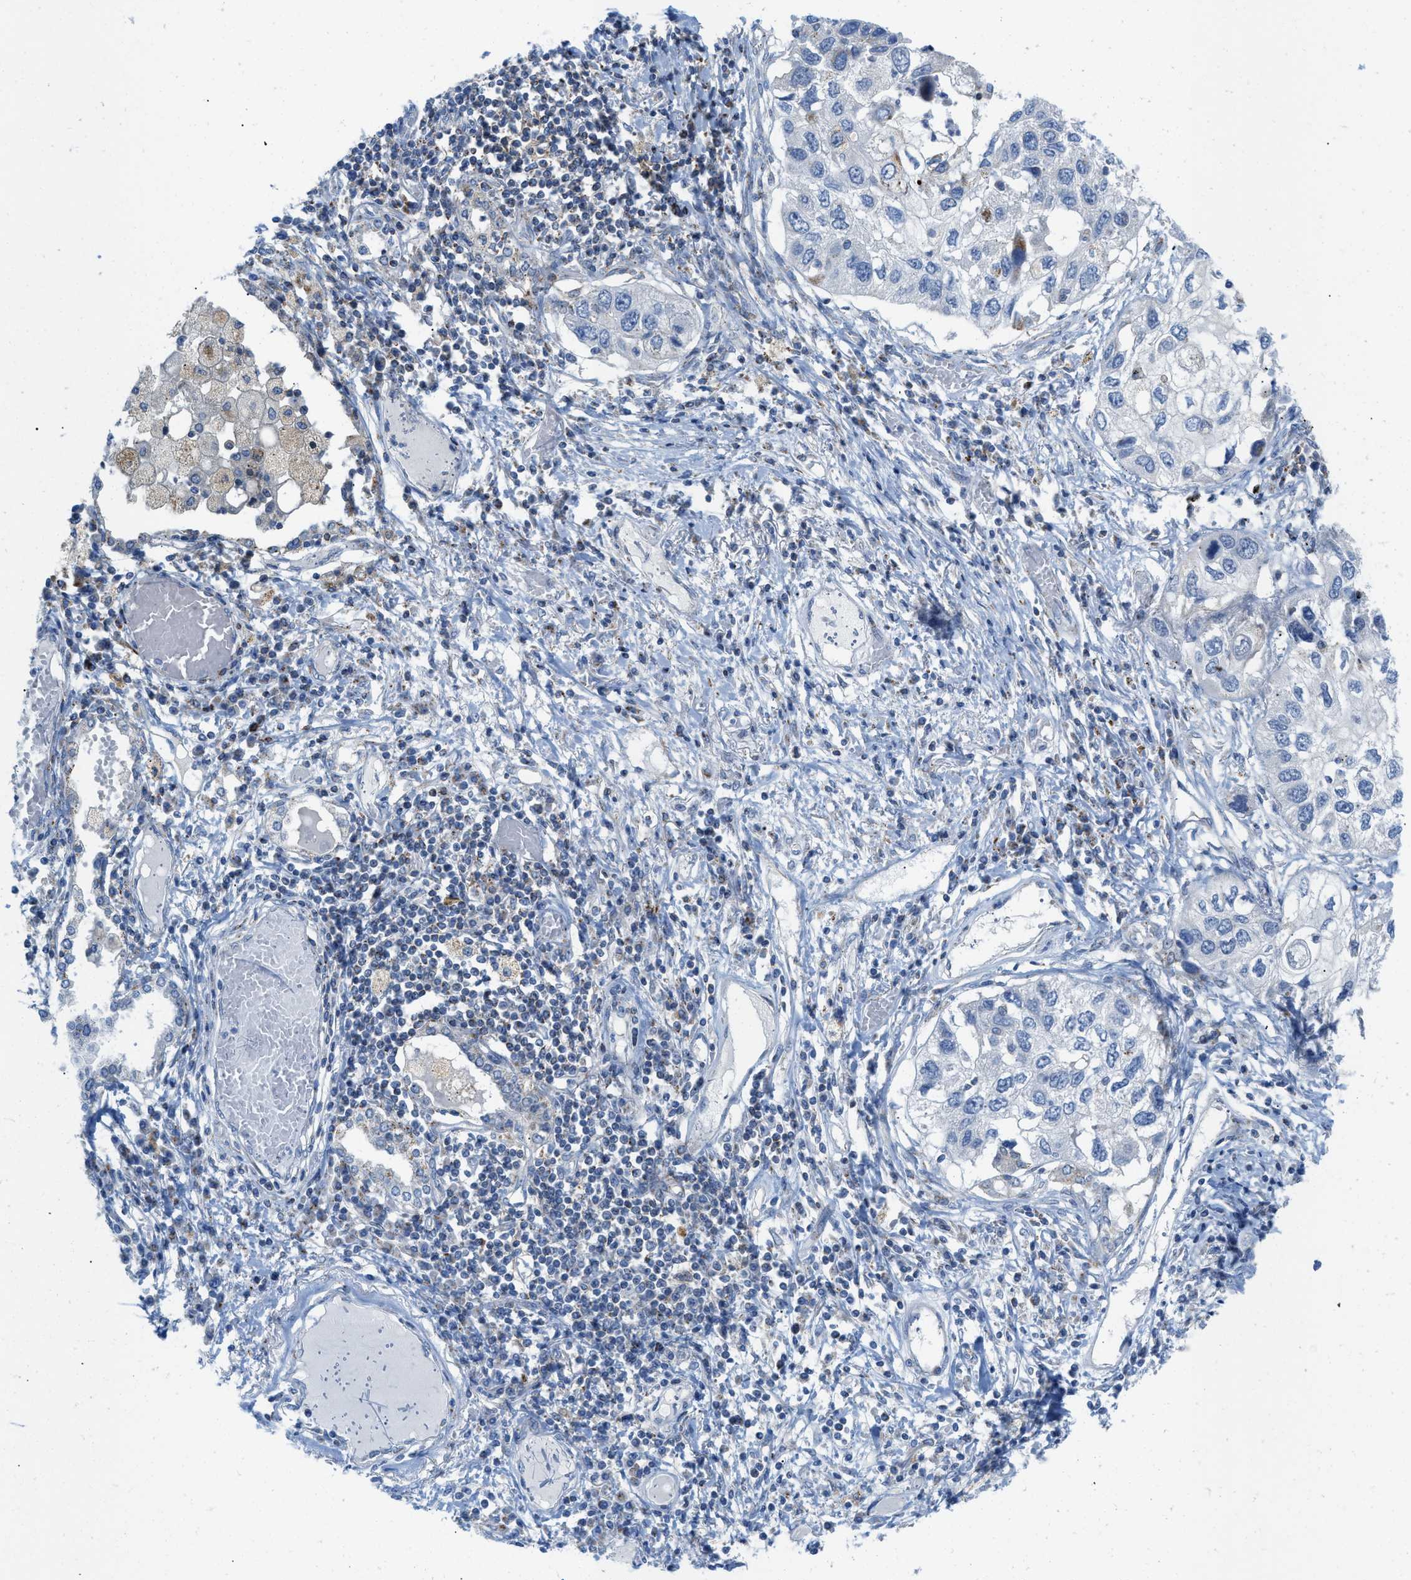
{"staining": {"intensity": "negative", "quantity": "none", "location": "none"}, "tissue": "lung cancer", "cell_type": "Tumor cells", "image_type": "cancer", "snomed": [{"axis": "morphology", "description": "Squamous cell carcinoma, NOS"}, {"axis": "topography", "description": "Lung"}], "caption": "Immunohistochemistry of human lung cancer (squamous cell carcinoma) shows no staining in tumor cells.", "gene": "RBBP9", "patient": {"sex": "male", "age": 71}}